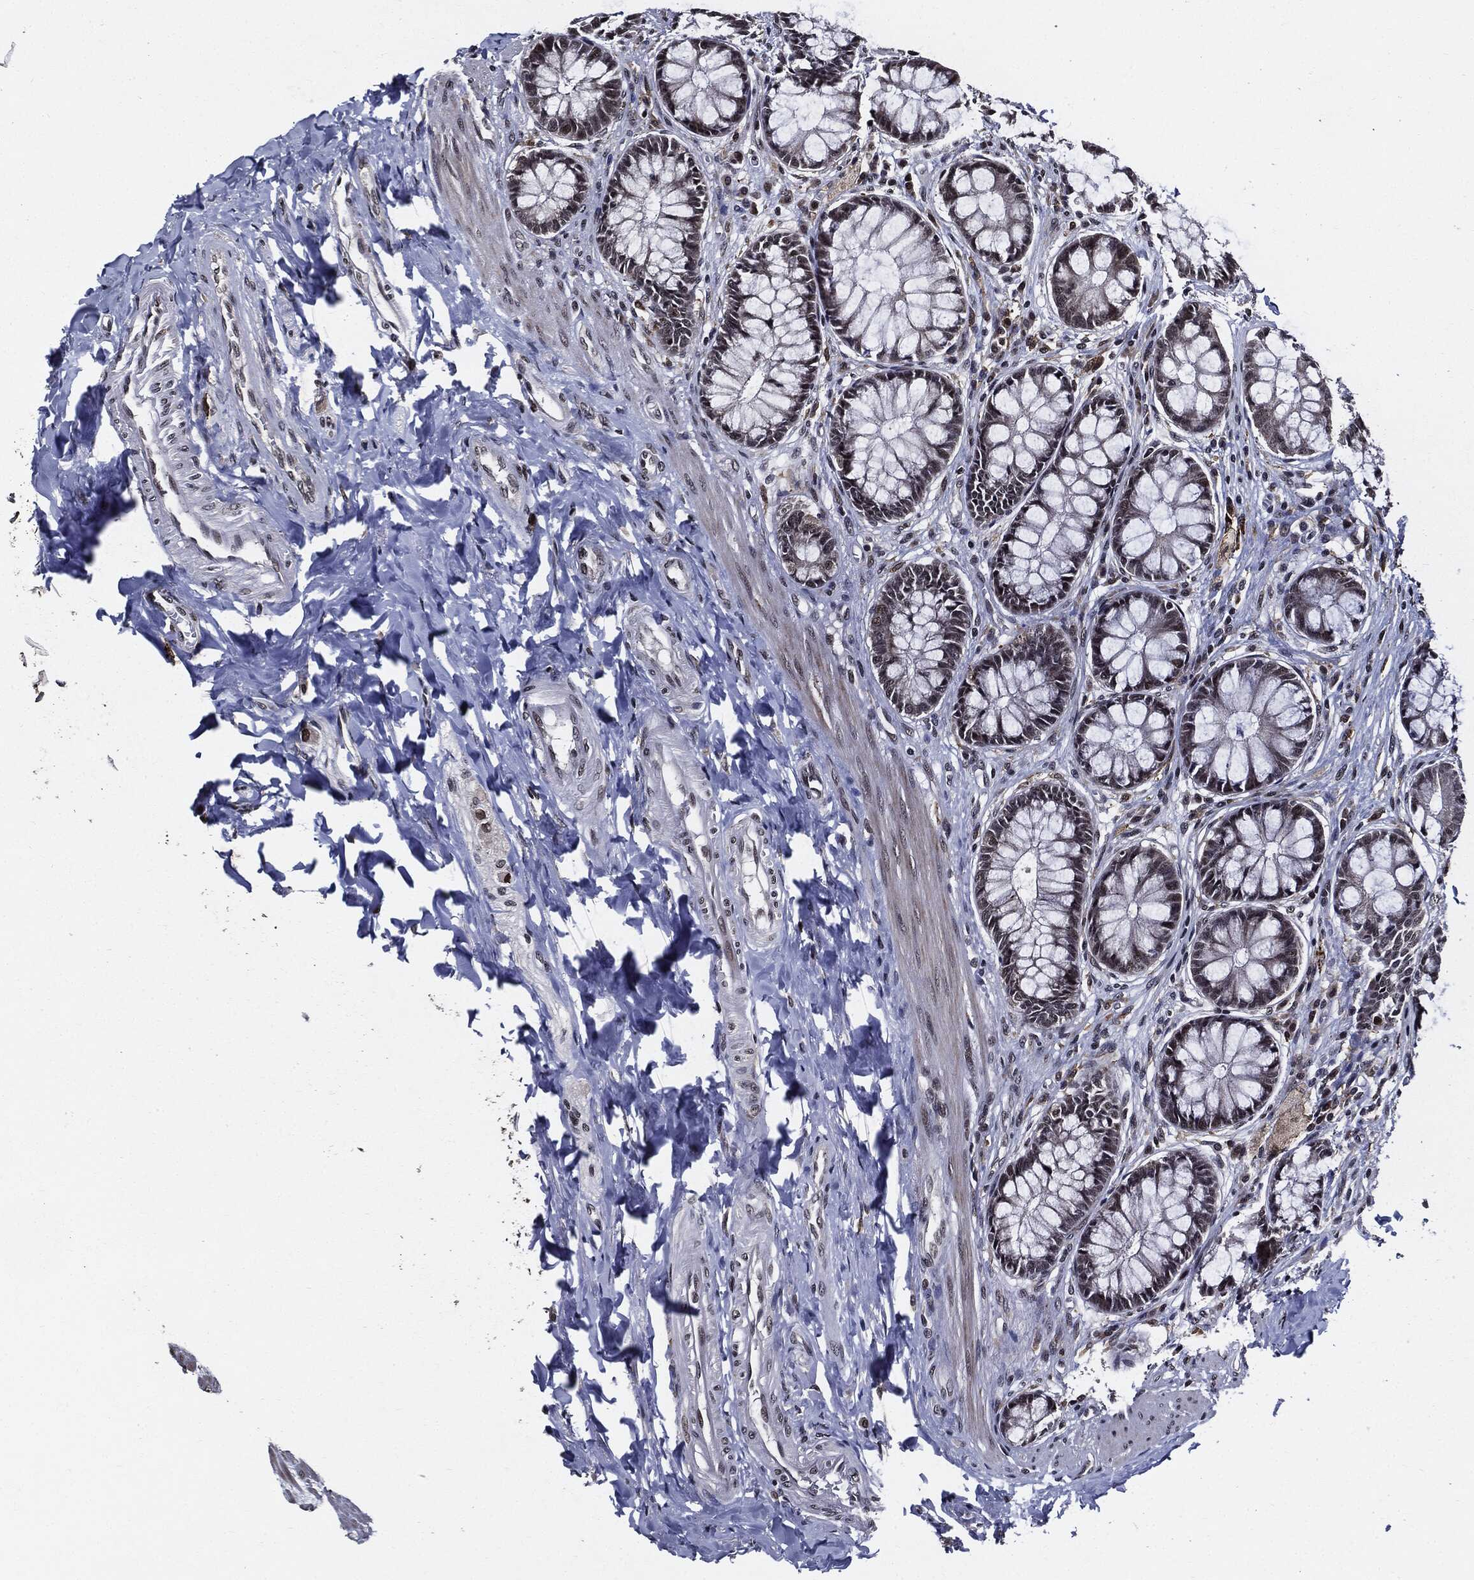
{"staining": {"intensity": "moderate", "quantity": "<25%", "location": "nuclear"}, "tissue": "colon", "cell_type": "Endothelial cells", "image_type": "normal", "snomed": [{"axis": "morphology", "description": "Normal tissue, NOS"}, {"axis": "topography", "description": "Colon"}], "caption": "Immunohistochemistry (IHC) image of unremarkable colon: colon stained using immunohistochemistry (IHC) reveals low levels of moderate protein expression localized specifically in the nuclear of endothelial cells, appearing as a nuclear brown color.", "gene": "SUGT1", "patient": {"sex": "female", "age": 65}}